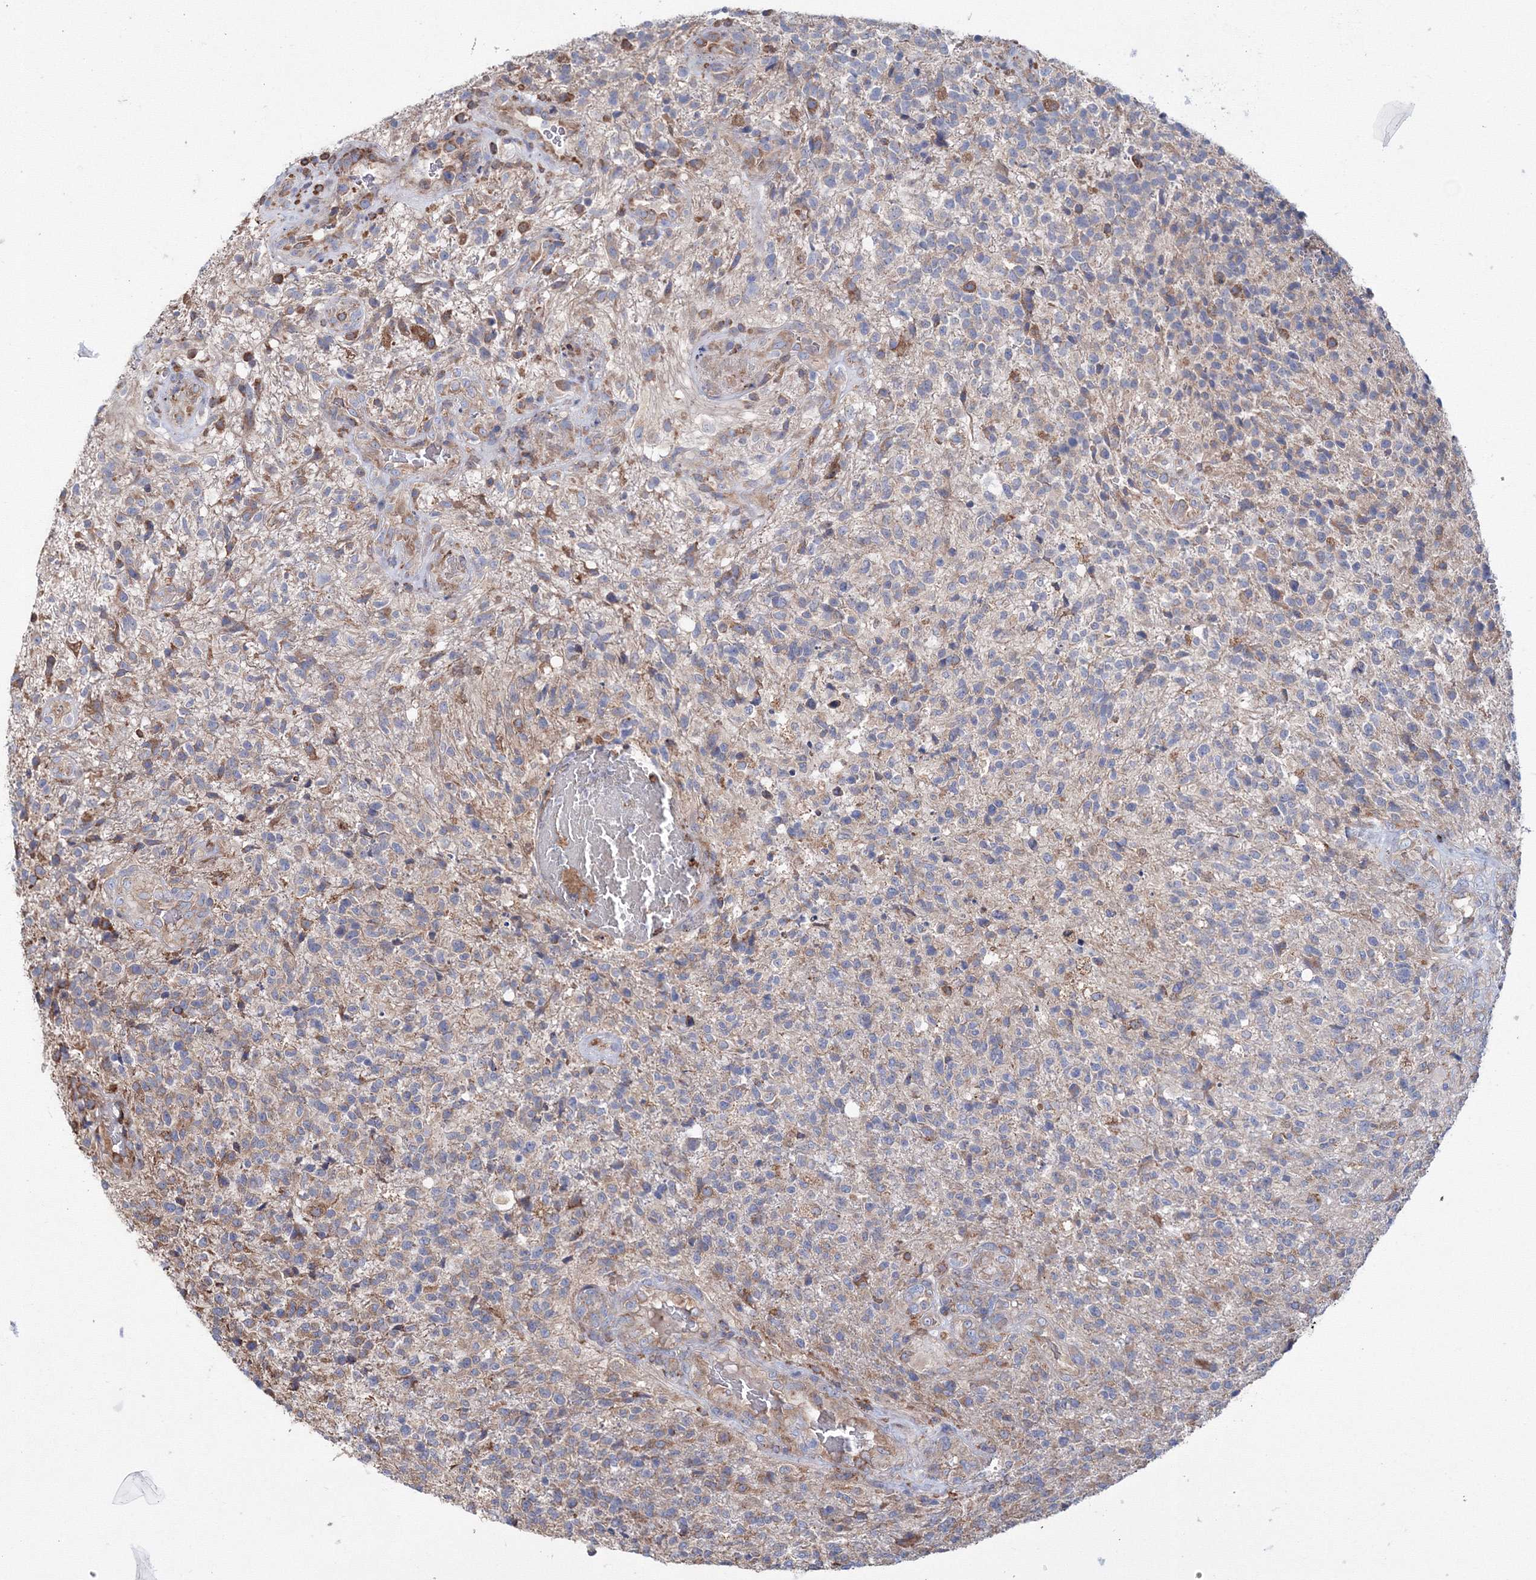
{"staining": {"intensity": "weak", "quantity": "<25%", "location": "cytoplasmic/membranous"}, "tissue": "glioma", "cell_type": "Tumor cells", "image_type": "cancer", "snomed": [{"axis": "morphology", "description": "Glioma, malignant, High grade"}, {"axis": "topography", "description": "Brain"}], "caption": "A high-resolution image shows immunohistochemistry staining of glioma, which exhibits no significant expression in tumor cells.", "gene": "VPS8", "patient": {"sex": "male", "age": 56}}